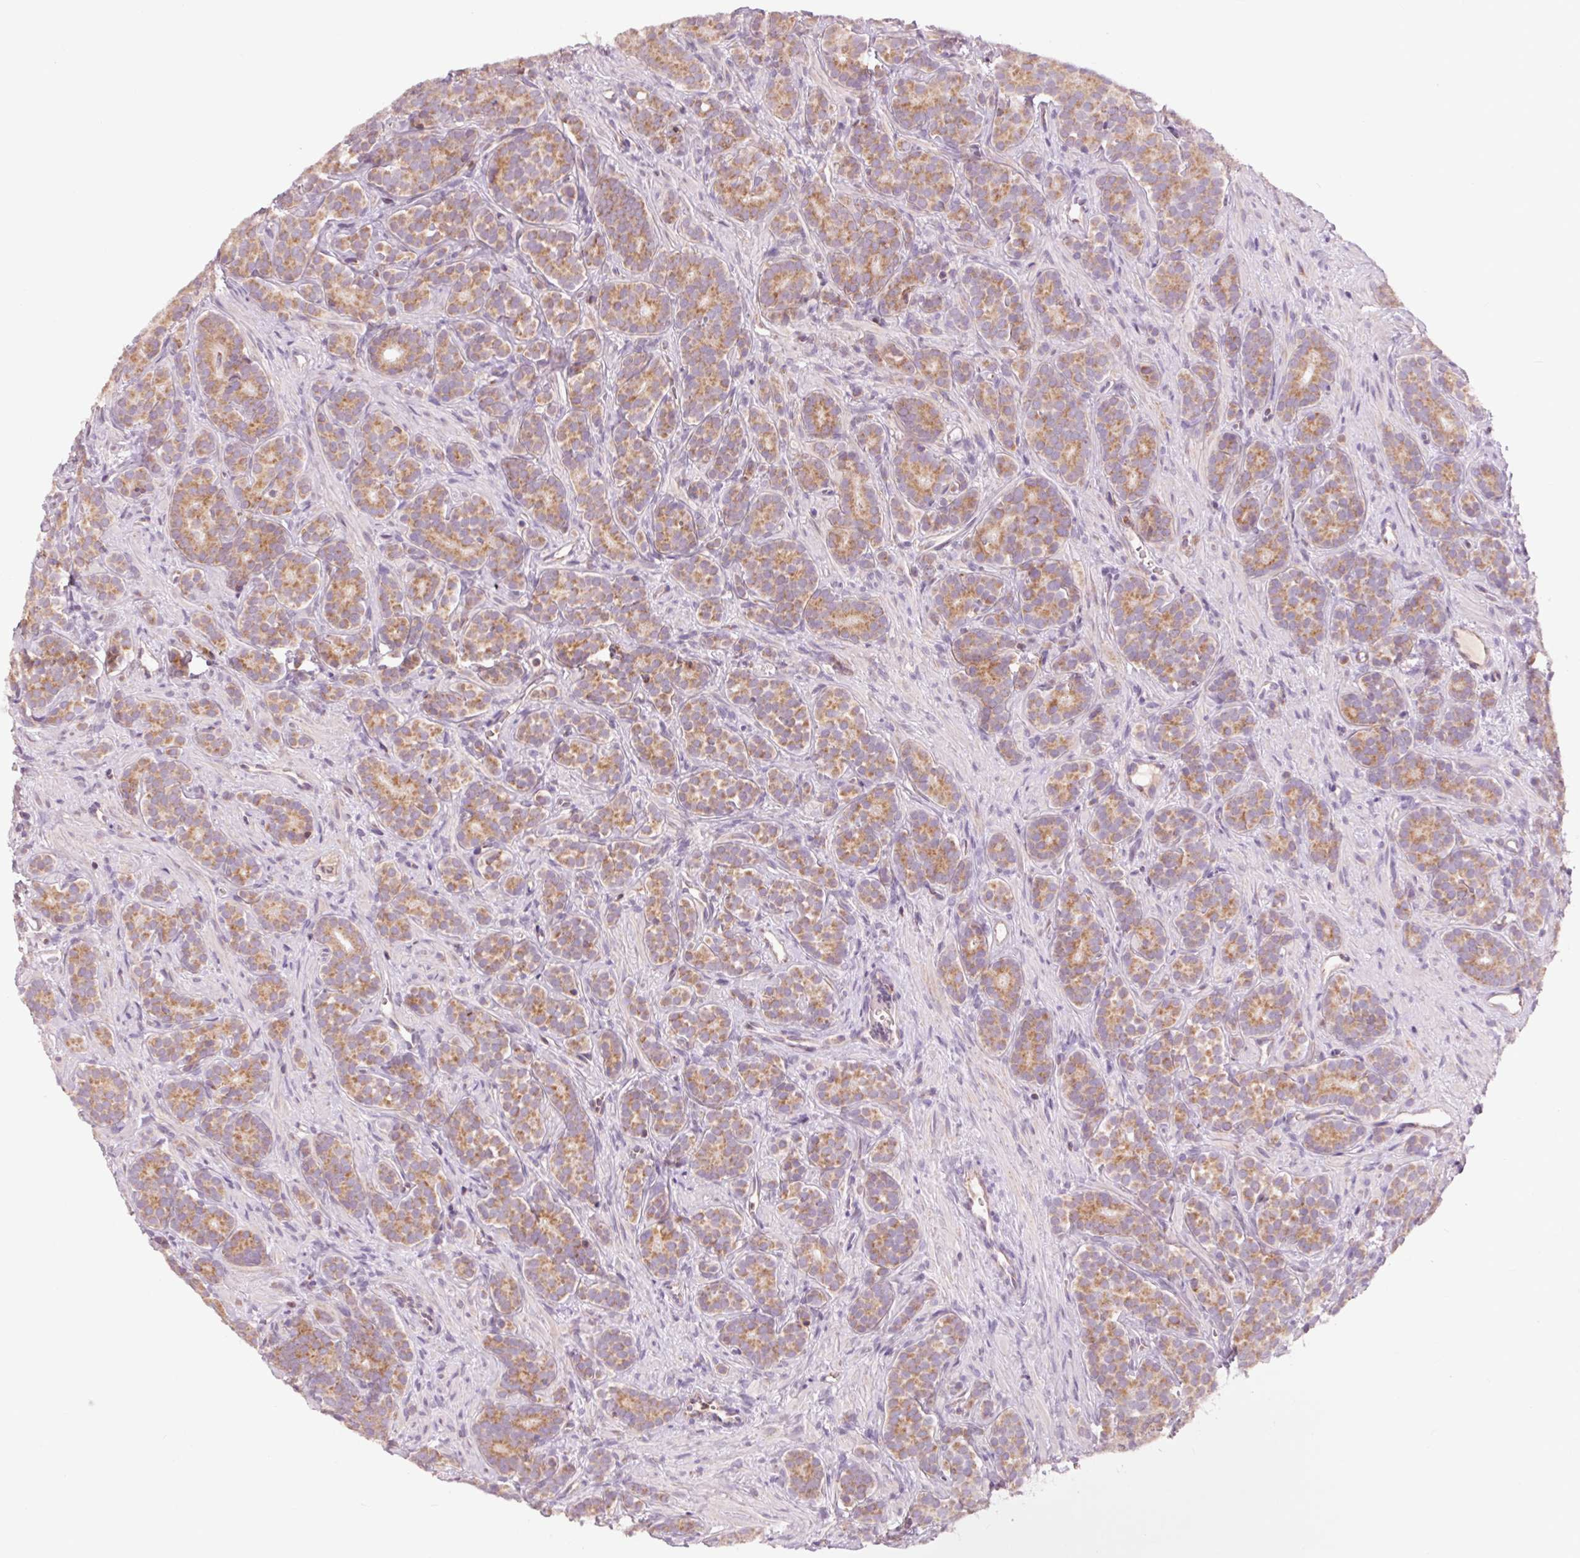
{"staining": {"intensity": "moderate", "quantity": "25%-75%", "location": "cytoplasmic/membranous"}, "tissue": "prostate cancer", "cell_type": "Tumor cells", "image_type": "cancer", "snomed": [{"axis": "morphology", "description": "Adenocarcinoma, High grade"}, {"axis": "topography", "description": "Prostate"}], "caption": "Prostate cancer tissue demonstrates moderate cytoplasmic/membranous staining in approximately 25%-75% of tumor cells, visualized by immunohistochemistry.", "gene": "COX6A1", "patient": {"sex": "male", "age": 84}}